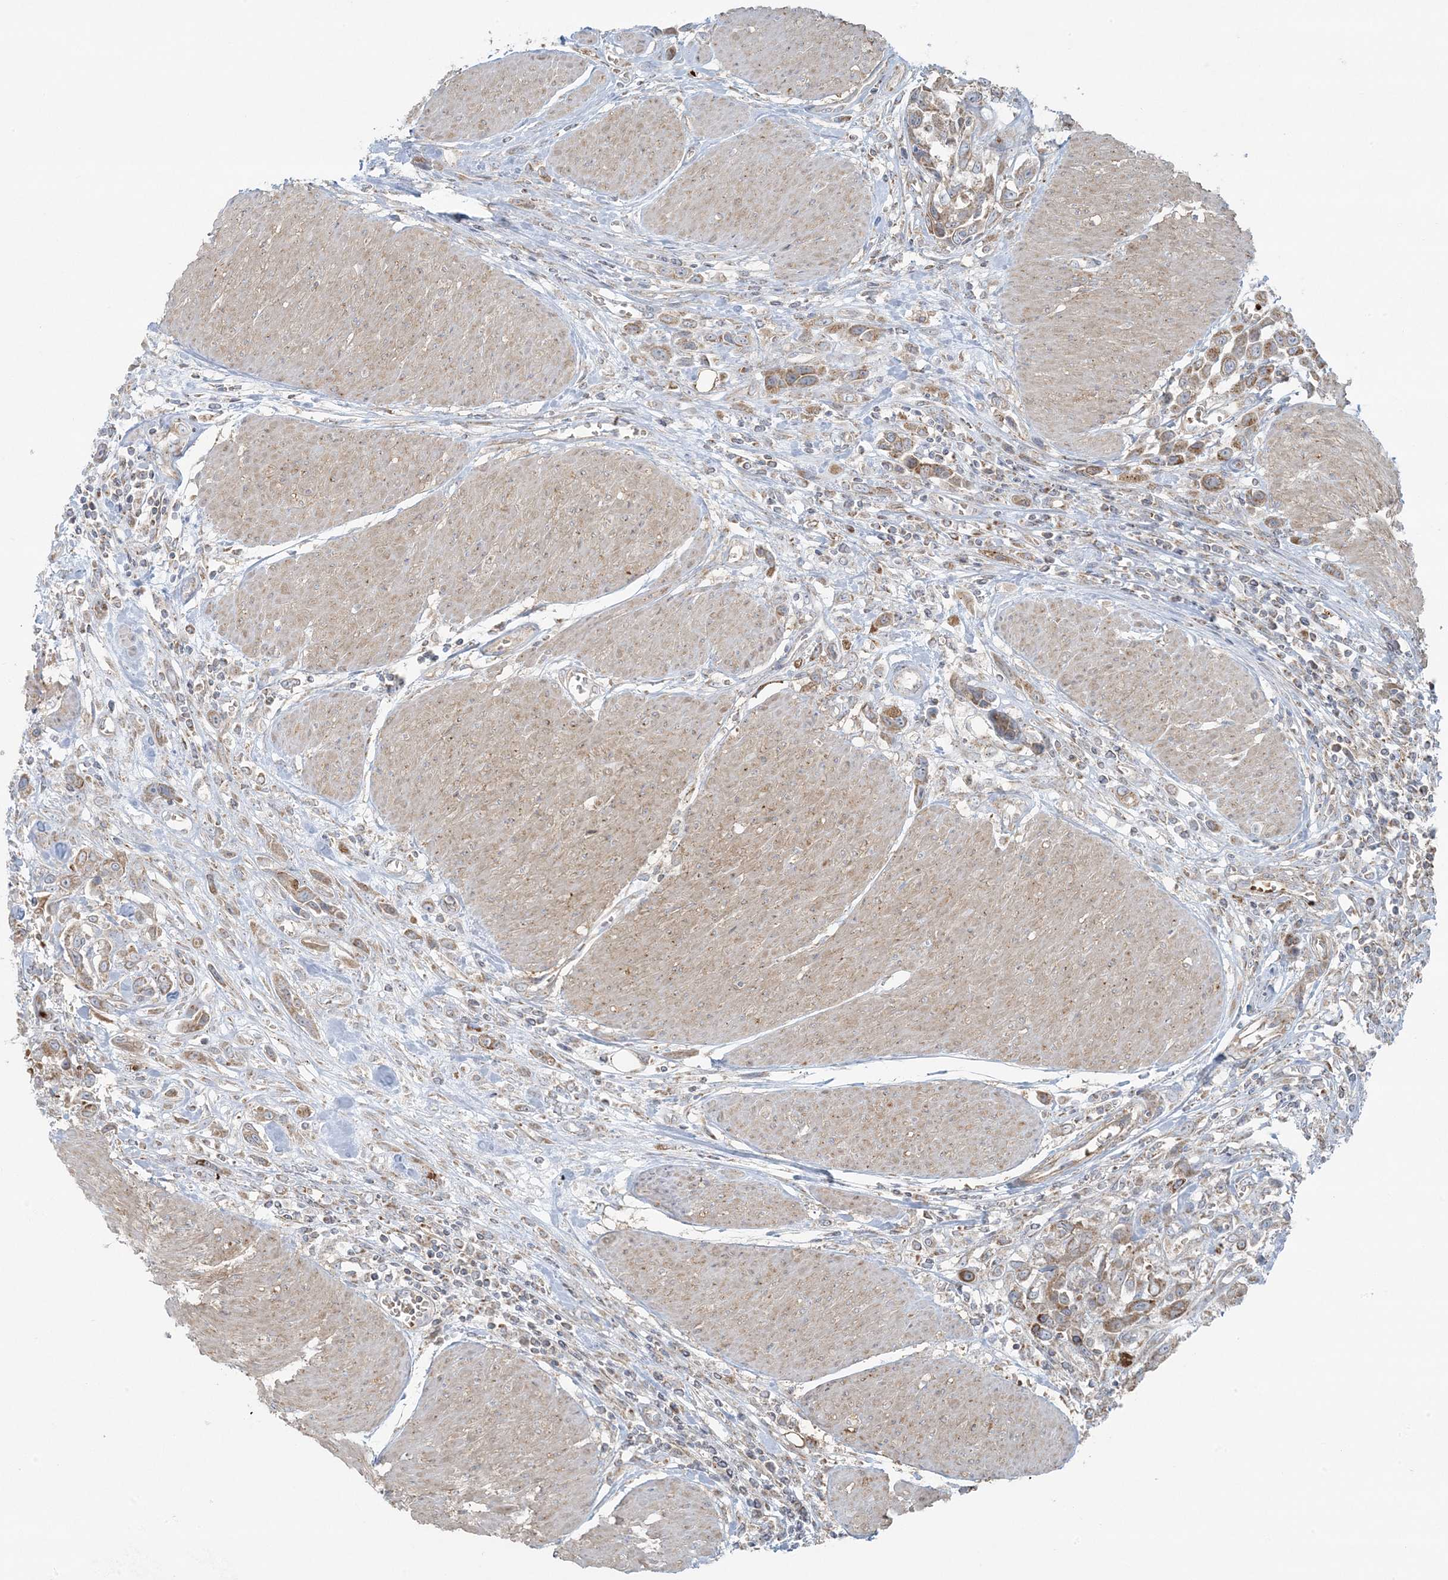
{"staining": {"intensity": "moderate", "quantity": ">75%", "location": "cytoplasmic/membranous"}, "tissue": "urothelial cancer", "cell_type": "Tumor cells", "image_type": "cancer", "snomed": [{"axis": "morphology", "description": "Urothelial carcinoma, High grade"}, {"axis": "topography", "description": "Urinary bladder"}], "caption": "This image exhibits immunohistochemistry (IHC) staining of human urothelial cancer, with medium moderate cytoplasmic/membranous expression in about >75% of tumor cells.", "gene": "PIK3R4", "patient": {"sex": "male", "age": 50}}